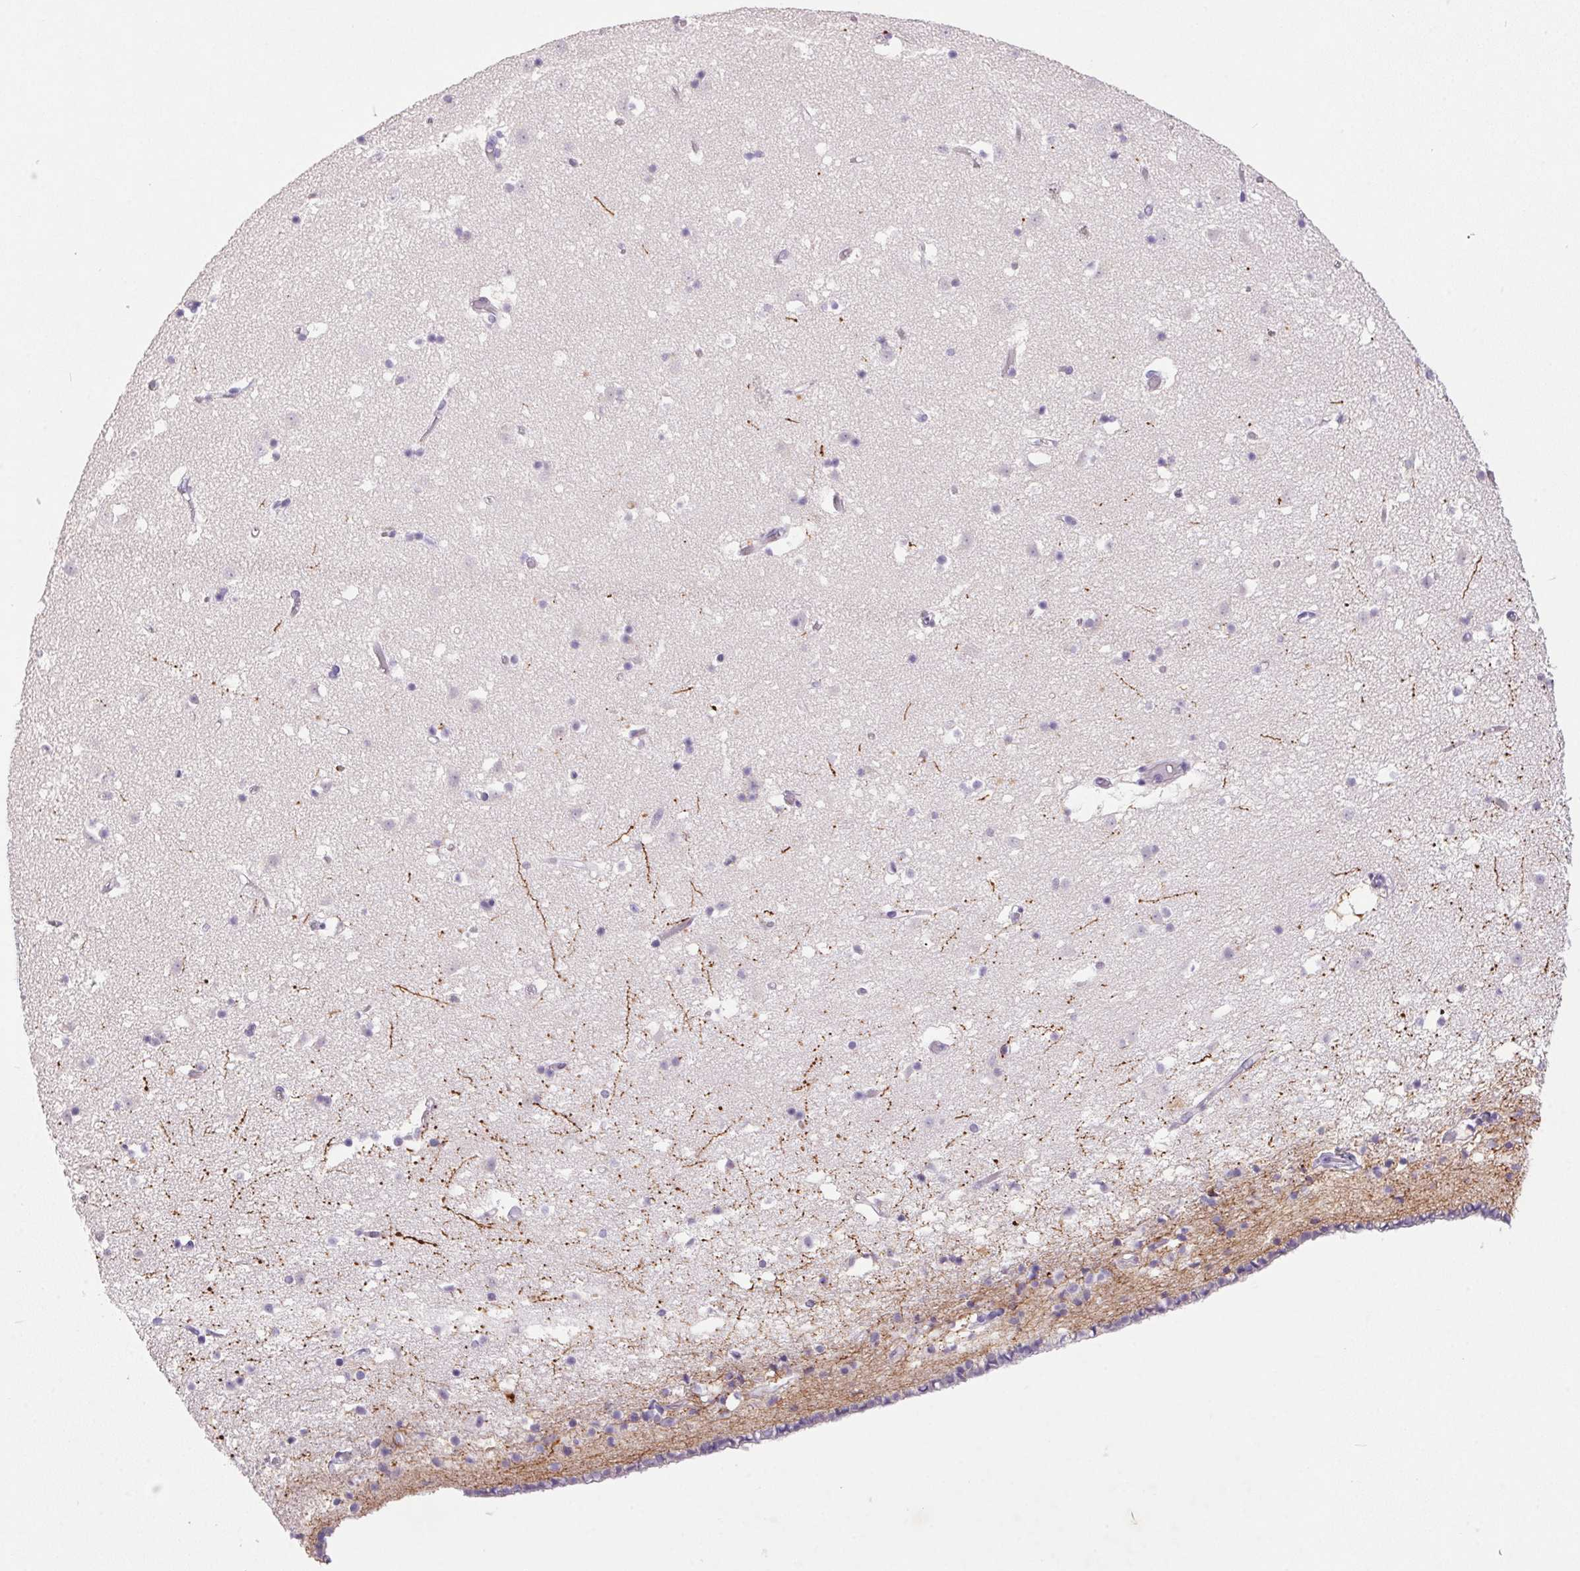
{"staining": {"intensity": "negative", "quantity": "none", "location": "none"}, "tissue": "caudate", "cell_type": "Glial cells", "image_type": "normal", "snomed": [{"axis": "morphology", "description": "Normal tissue, NOS"}, {"axis": "topography", "description": "Lateral ventricle wall"}], "caption": "Caudate stained for a protein using IHC shows no expression glial cells.", "gene": "TRDN", "patient": {"sex": "female", "age": 42}}